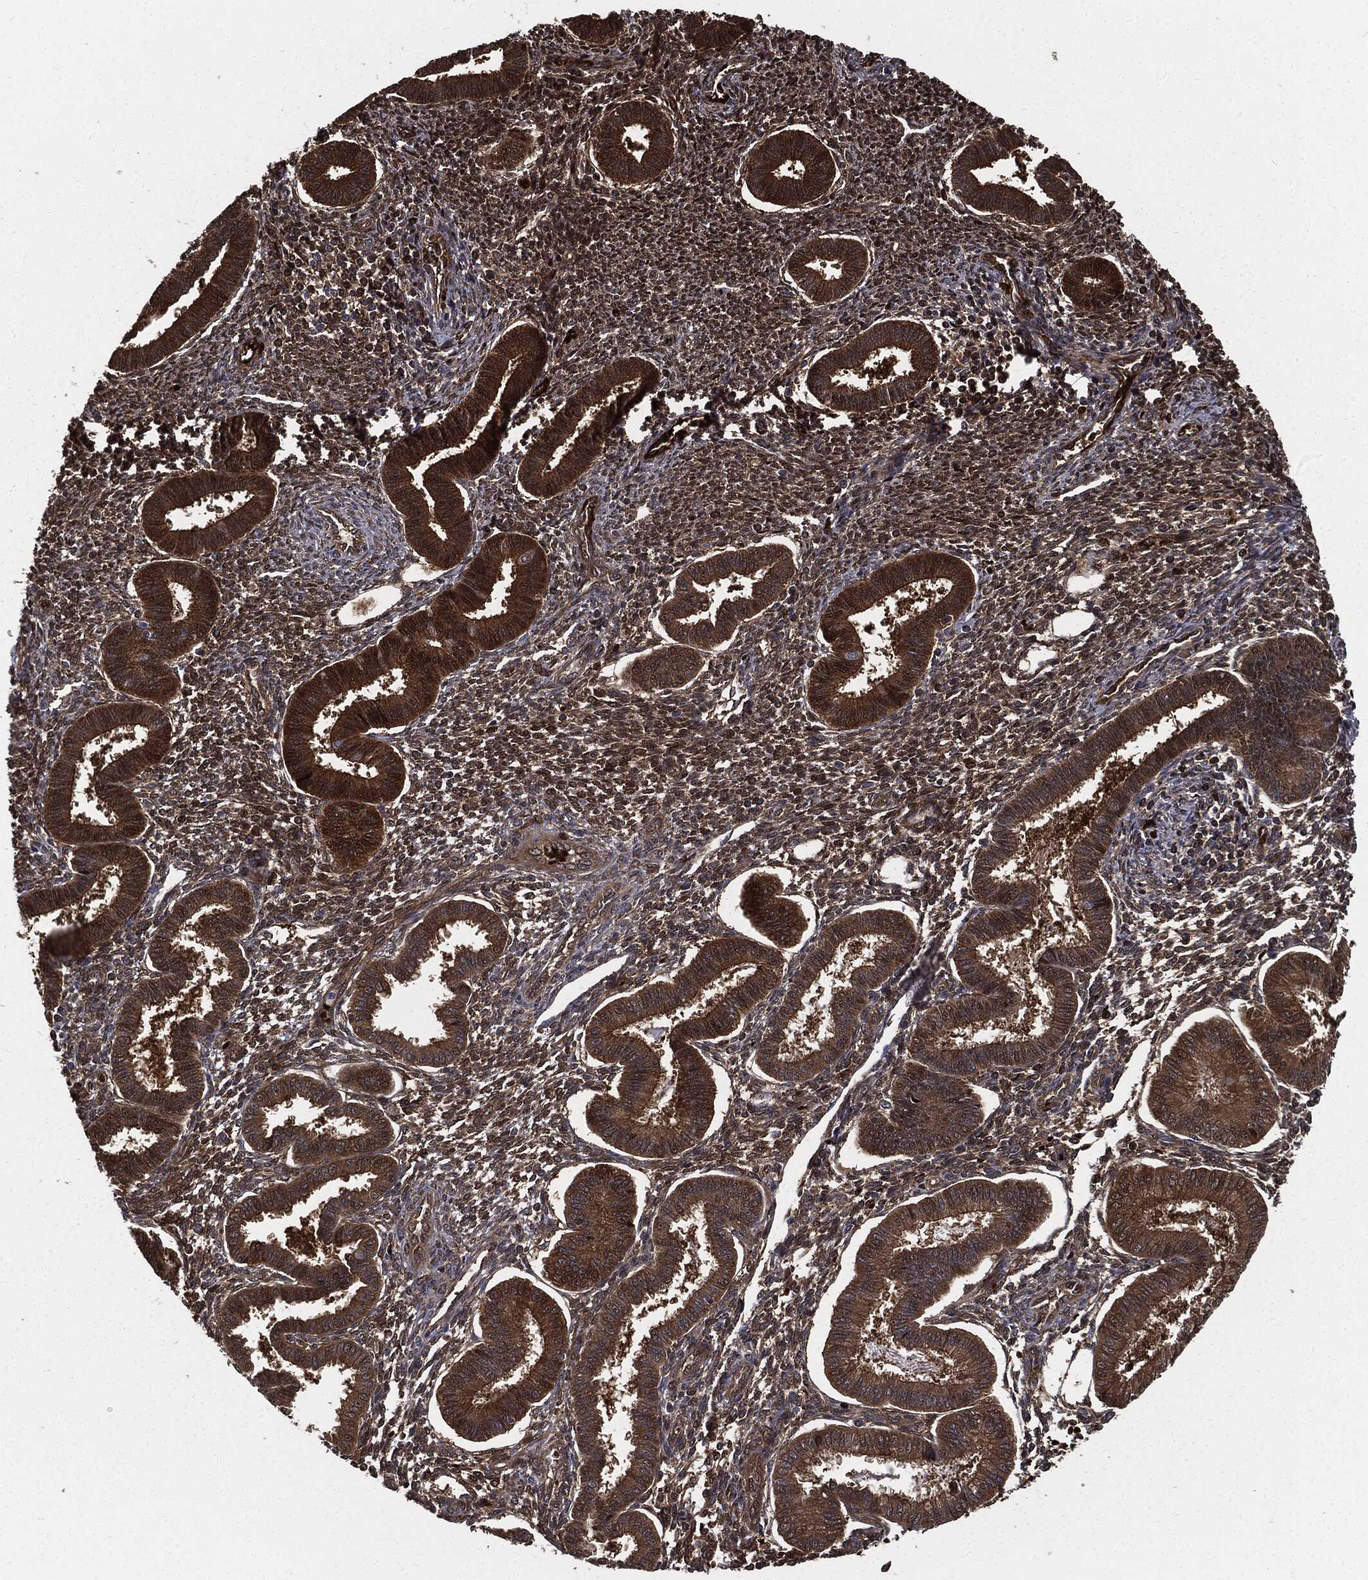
{"staining": {"intensity": "strong", "quantity": "25%-75%", "location": "cytoplasmic/membranous,nuclear"}, "tissue": "endometrium", "cell_type": "Cells in endometrial stroma", "image_type": "normal", "snomed": [{"axis": "morphology", "description": "Normal tissue, NOS"}, {"axis": "topography", "description": "Endometrium"}], "caption": "Immunohistochemical staining of normal human endometrium displays 25%-75% levels of strong cytoplasmic/membranous,nuclear protein expression in about 25%-75% of cells in endometrial stroma. (brown staining indicates protein expression, while blue staining denotes nuclei).", "gene": "PRDX2", "patient": {"sex": "female", "age": 43}}